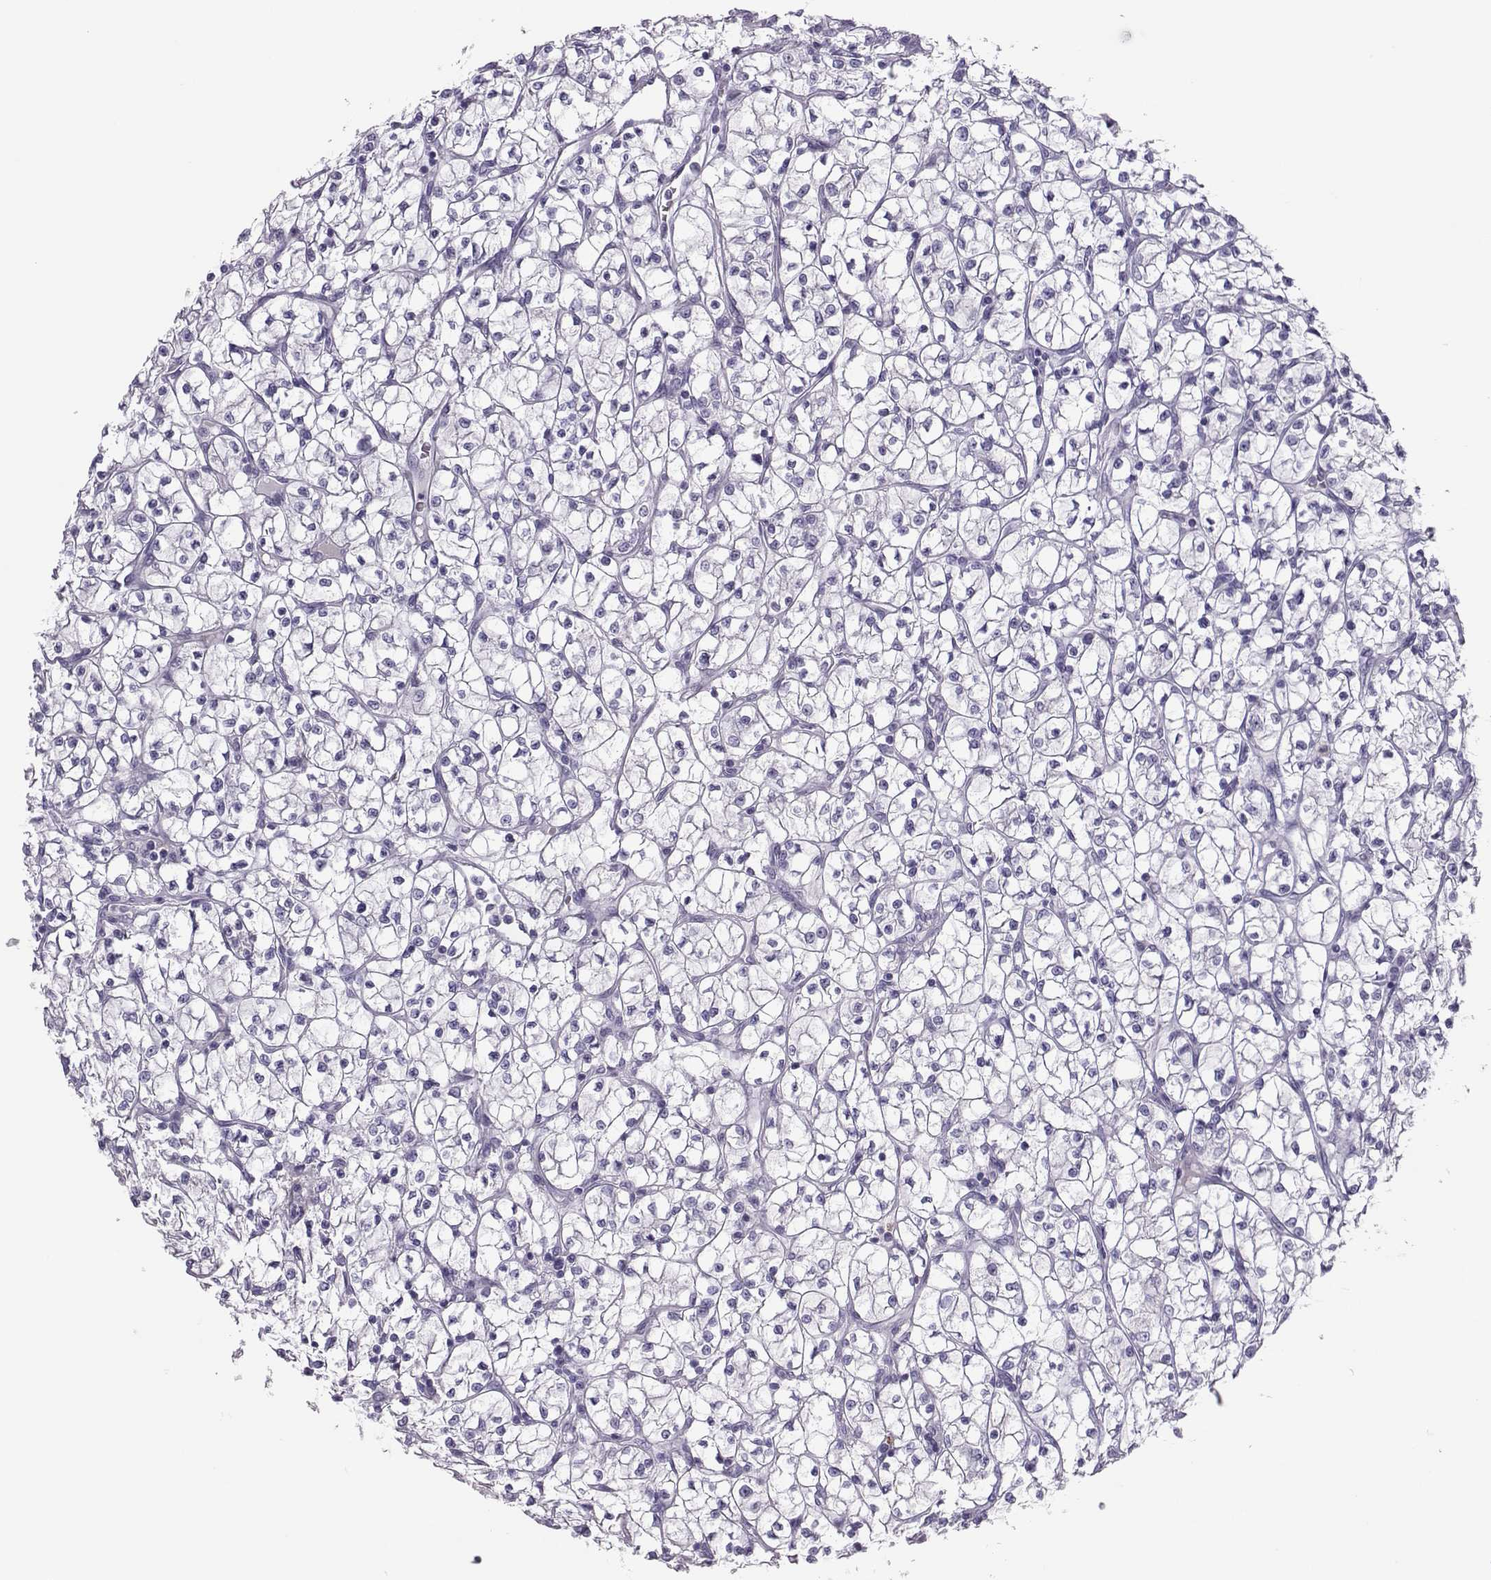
{"staining": {"intensity": "negative", "quantity": "none", "location": "none"}, "tissue": "renal cancer", "cell_type": "Tumor cells", "image_type": "cancer", "snomed": [{"axis": "morphology", "description": "Adenocarcinoma, NOS"}, {"axis": "topography", "description": "Kidney"}], "caption": "Tumor cells show no significant expression in renal adenocarcinoma.", "gene": "TRPM7", "patient": {"sex": "female", "age": 64}}